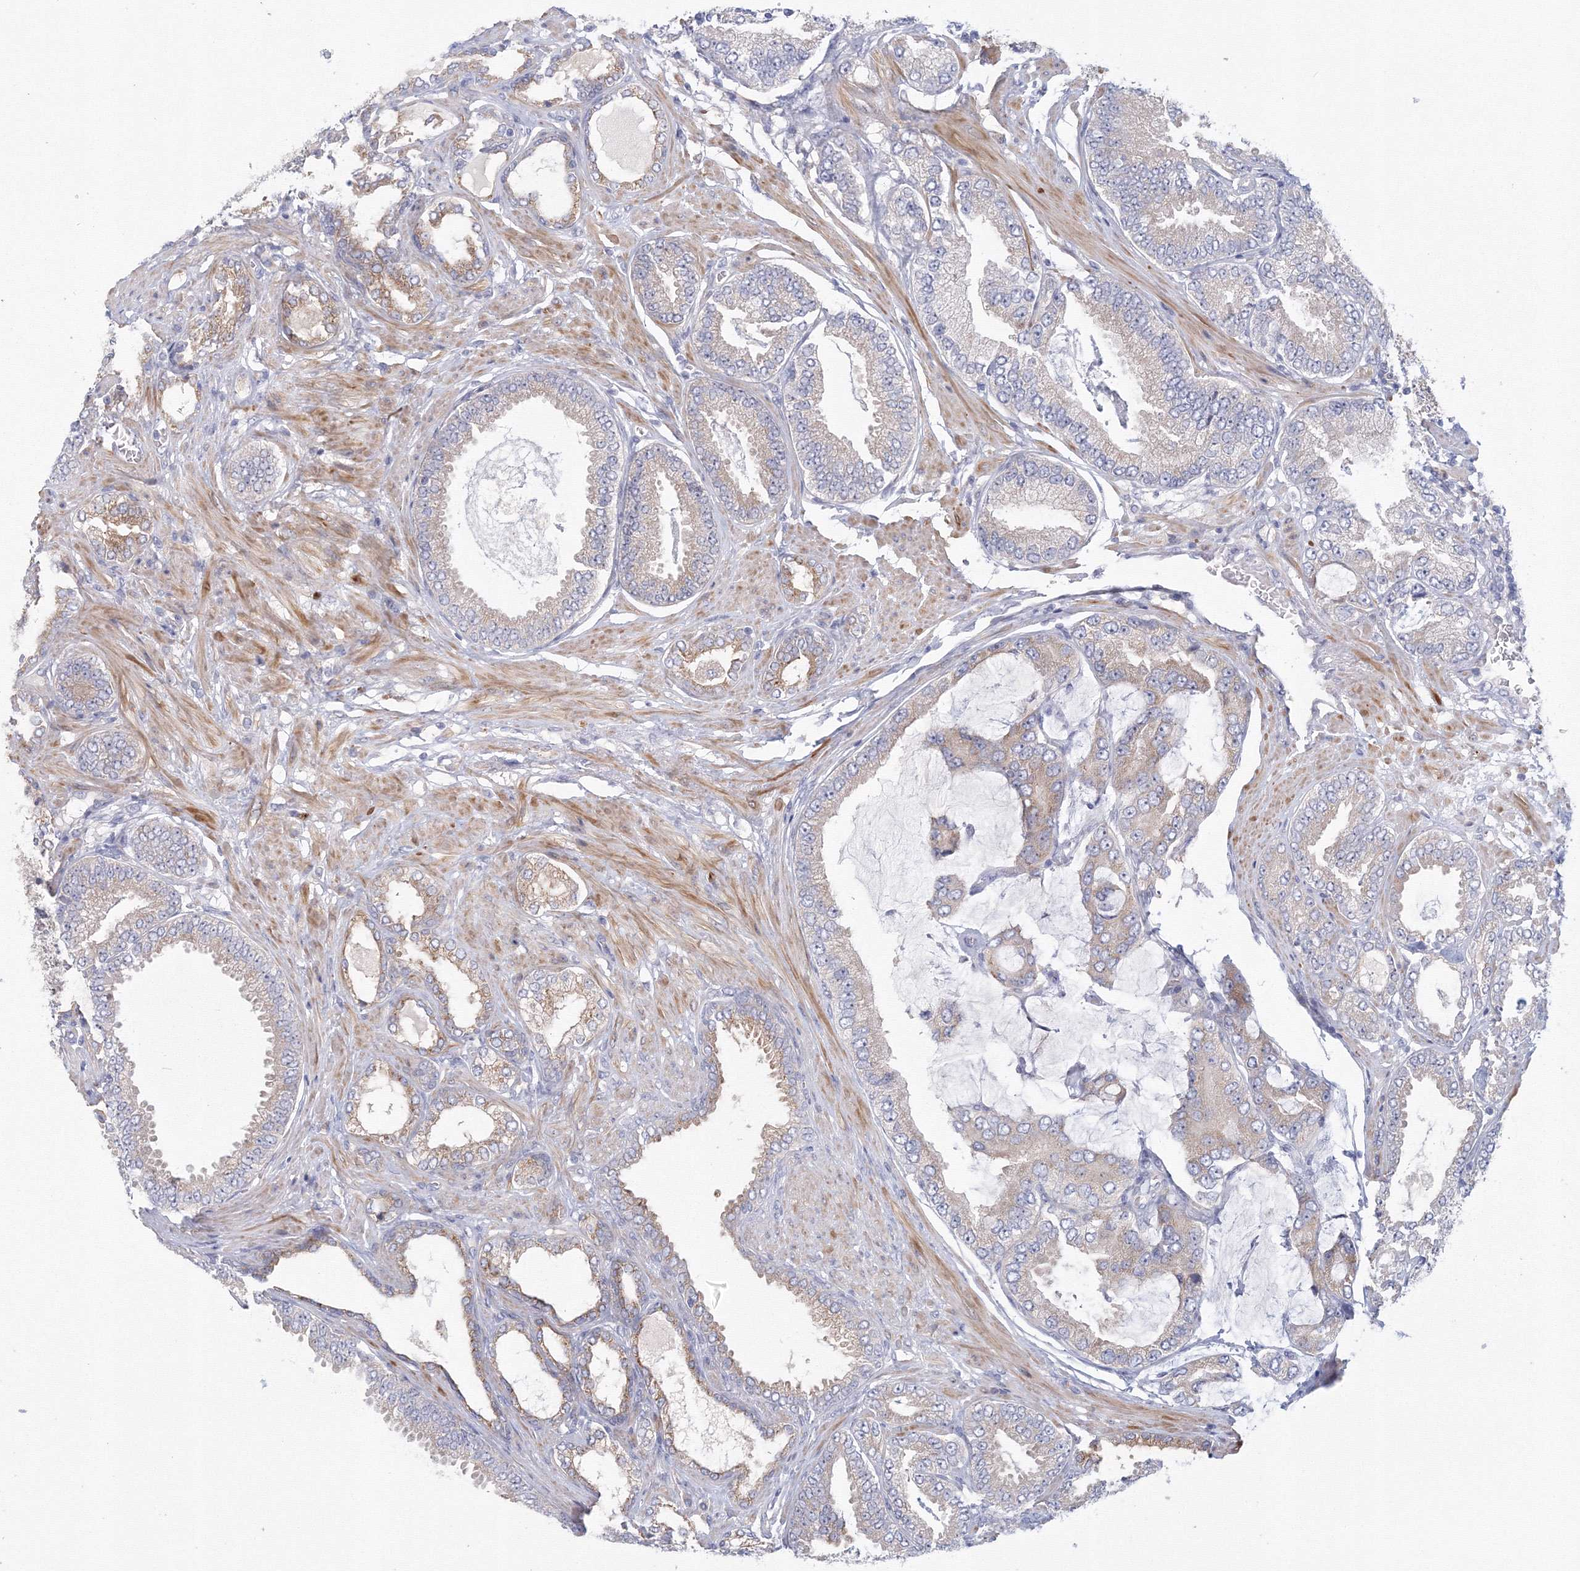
{"staining": {"intensity": "moderate", "quantity": "<25%", "location": "cytoplasmic/membranous"}, "tissue": "prostate cancer", "cell_type": "Tumor cells", "image_type": "cancer", "snomed": [{"axis": "morphology", "description": "Adenocarcinoma, Low grade"}, {"axis": "topography", "description": "Prostate"}], "caption": "The histopathology image reveals a brown stain indicating the presence of a protein in the cytoplasmic/membranous of tumor cells in prostate adenocarcinoma (low-grade).", "gene": "TACC2", "patient": {"sex": "male", "age": 71}}